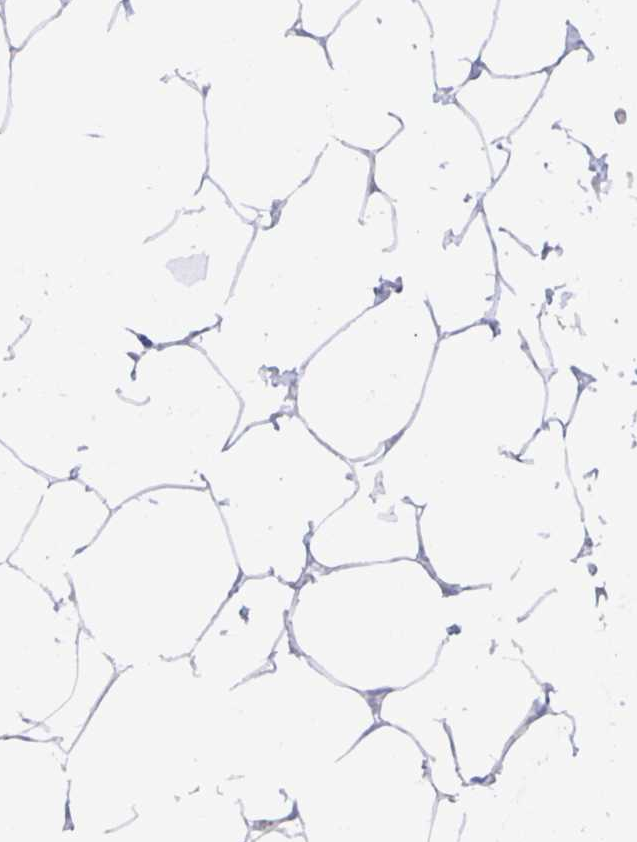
{"staining": {"intensity": "negative", "quantity": "none", "location": "none"}, "tissue": "breast", "cell_type": "Adipocytes", "image_type": "normal", "snomed": [{"axis": "morphology", "description": "Normal tissue, NOS"}, {"axis": "topography", "description": "Breast"}], "caption": "Immunohistochemistry (IHC) of normal breast reveals no expression in adipocytes.", "gene": "LIPA", "patient": {"sex": "female", "age": 27}}